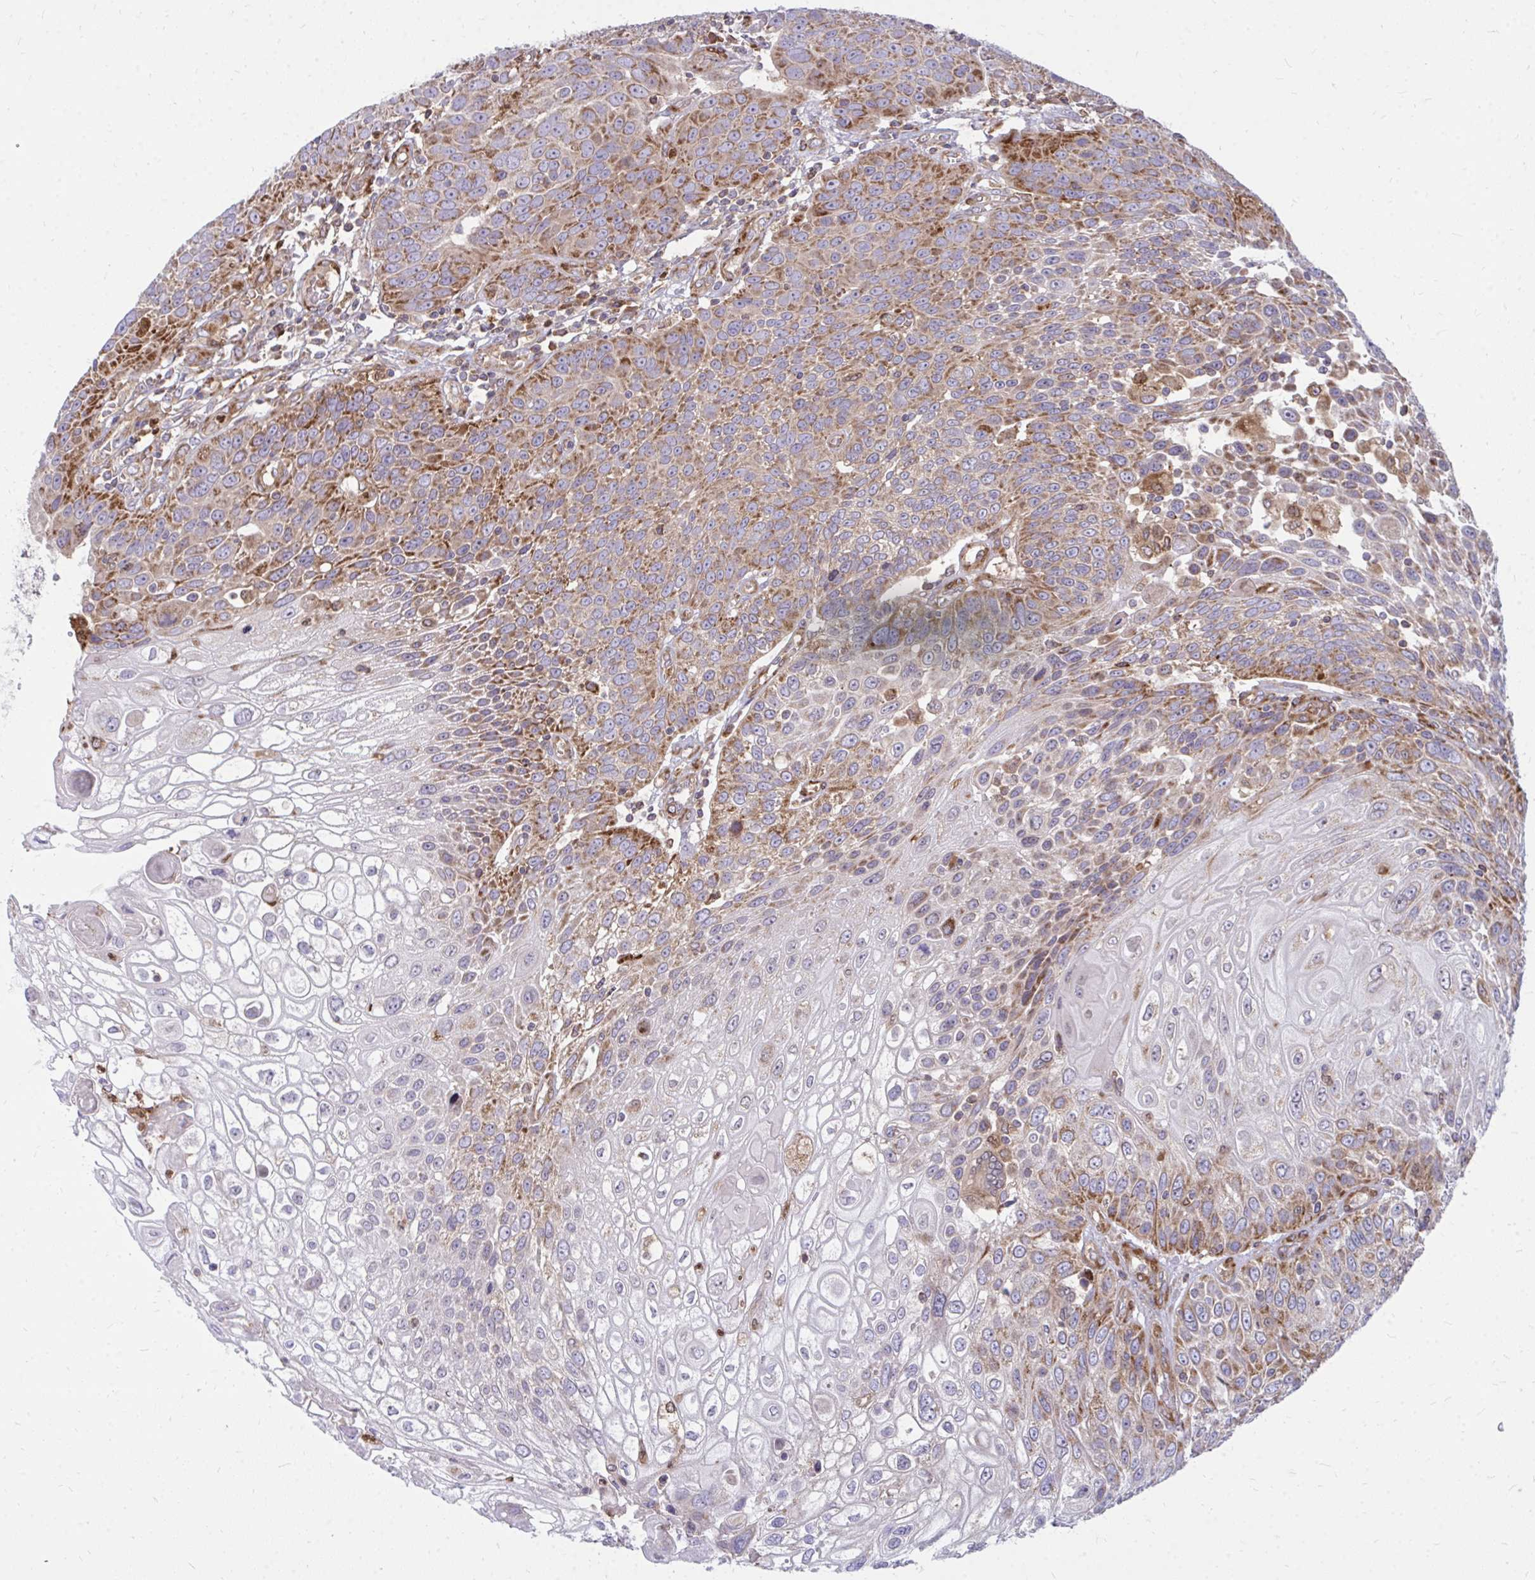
{"staining": {"intensity": "moderate", "quantity": "25%-75%", "location": "cytoplasmic/membranous"}, "tissue": "urothelial cancer", "cell_type": "Tumor cells", "image_type": "cancer", "snomed": [{"axis": "morphology", "description": "Urothelial carcinoma, High grade"}, {"axis": "topography", "description": "Urinary bladder"}], "caption": "High-grade urothelial carcinoma stained with a brown dye reveals moderate cytoplasmic/membranous positive expression in about 25%-75% of tumor cells.", "gene": "ASAP1", "patient": {"sex": "female", "age": 70}}